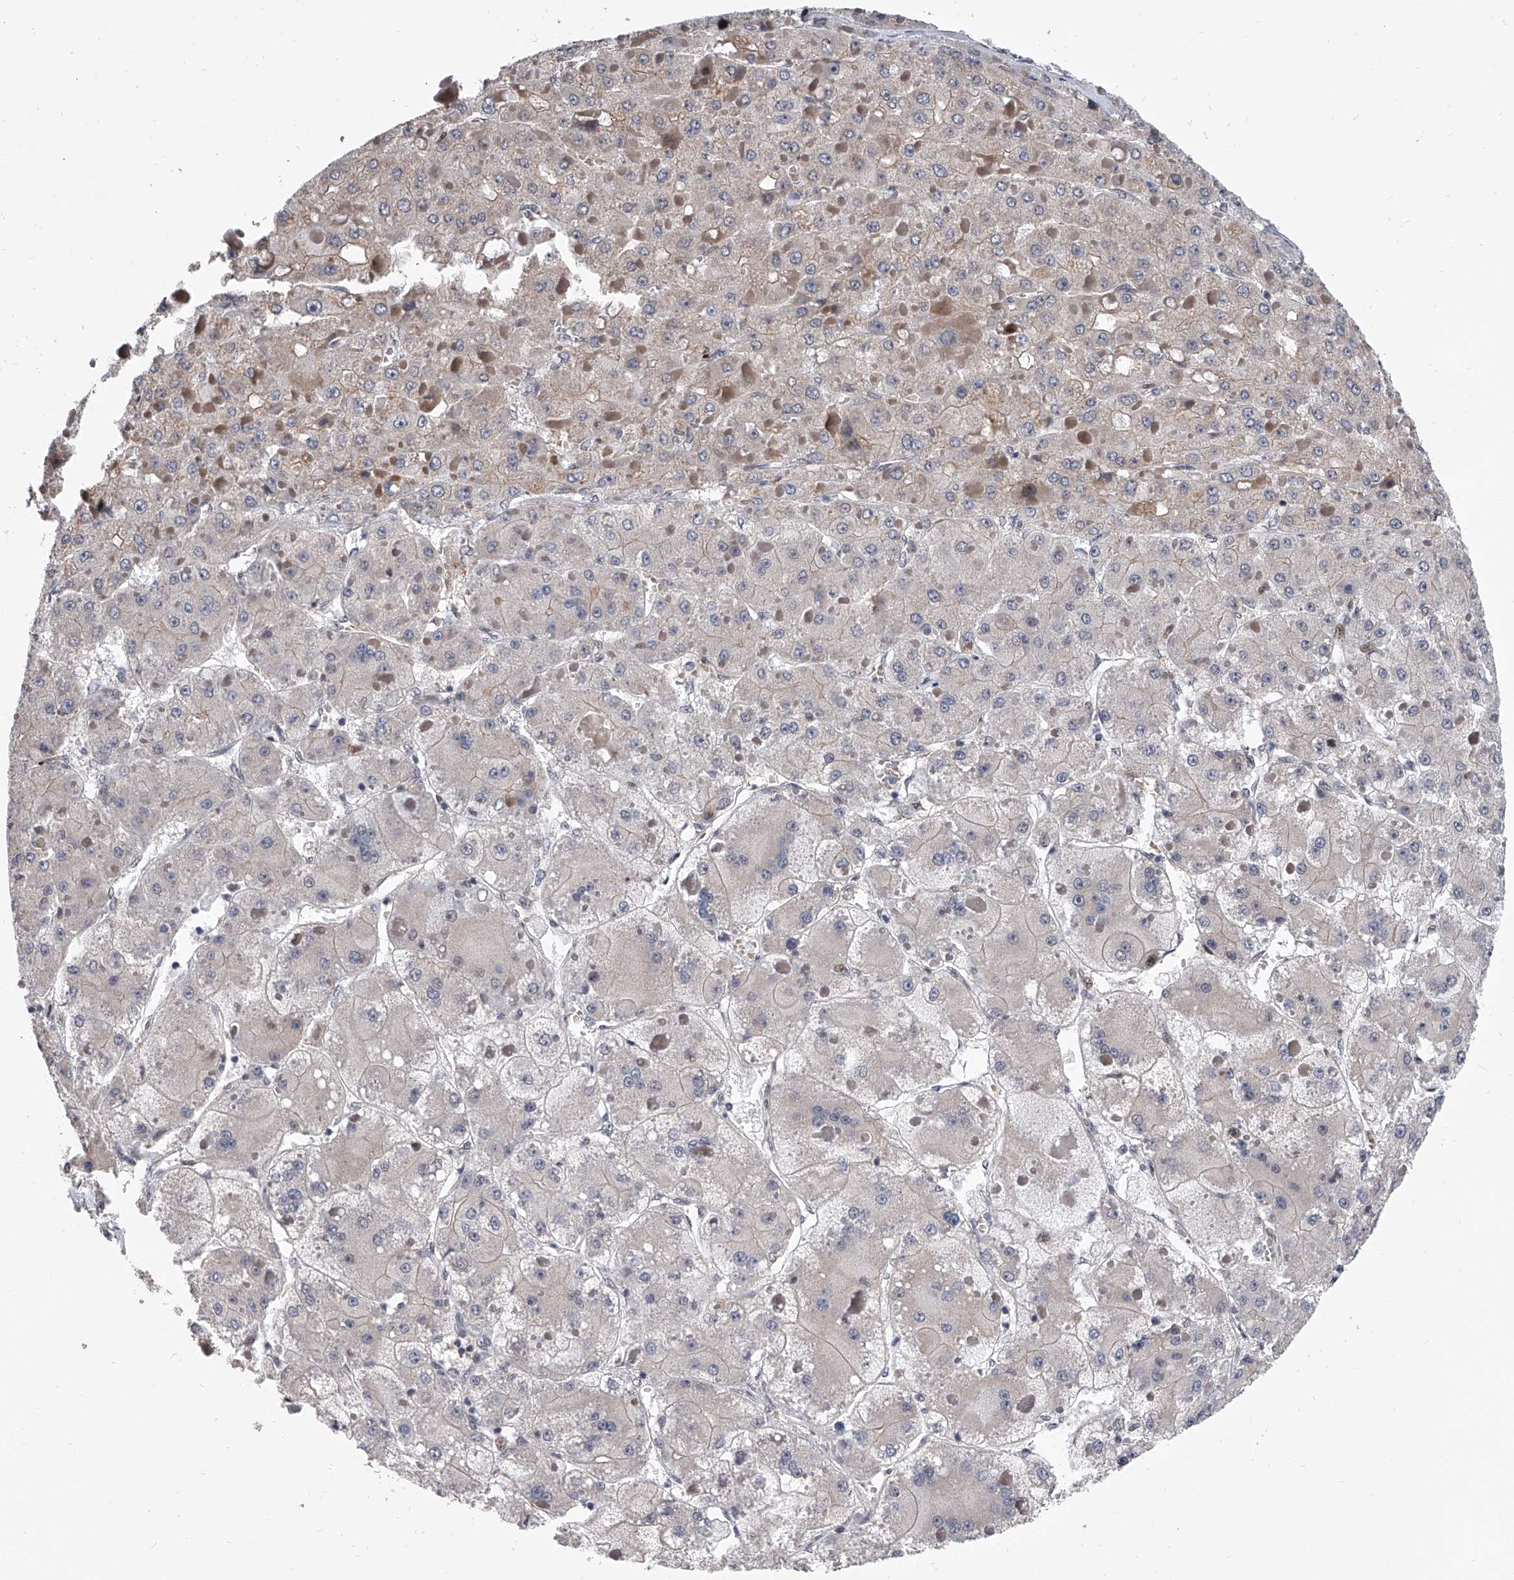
{"staining": {"intensity": "moderate", "quantity": "25%-75%", "location": "cytoplasmic/membranous,nuclear"}, "tissue": "liver cancer", "cell_type": "Tumor cells", "image_type": "cancer", "snomed": [{"axis": "morphology", "description": "Carcinoma, Hepatocellular, NOS"}, {"axis": "topography", "description": "Liver"}], "caption": "A micrograph of liver hepatocellular carcinoma stained for a protein displays moderate cytoplasmic/membranous and nuclear brown staining in tumor cells.", "gene": "ZNF426", "patient": {"sex": "female", "age": 73}}